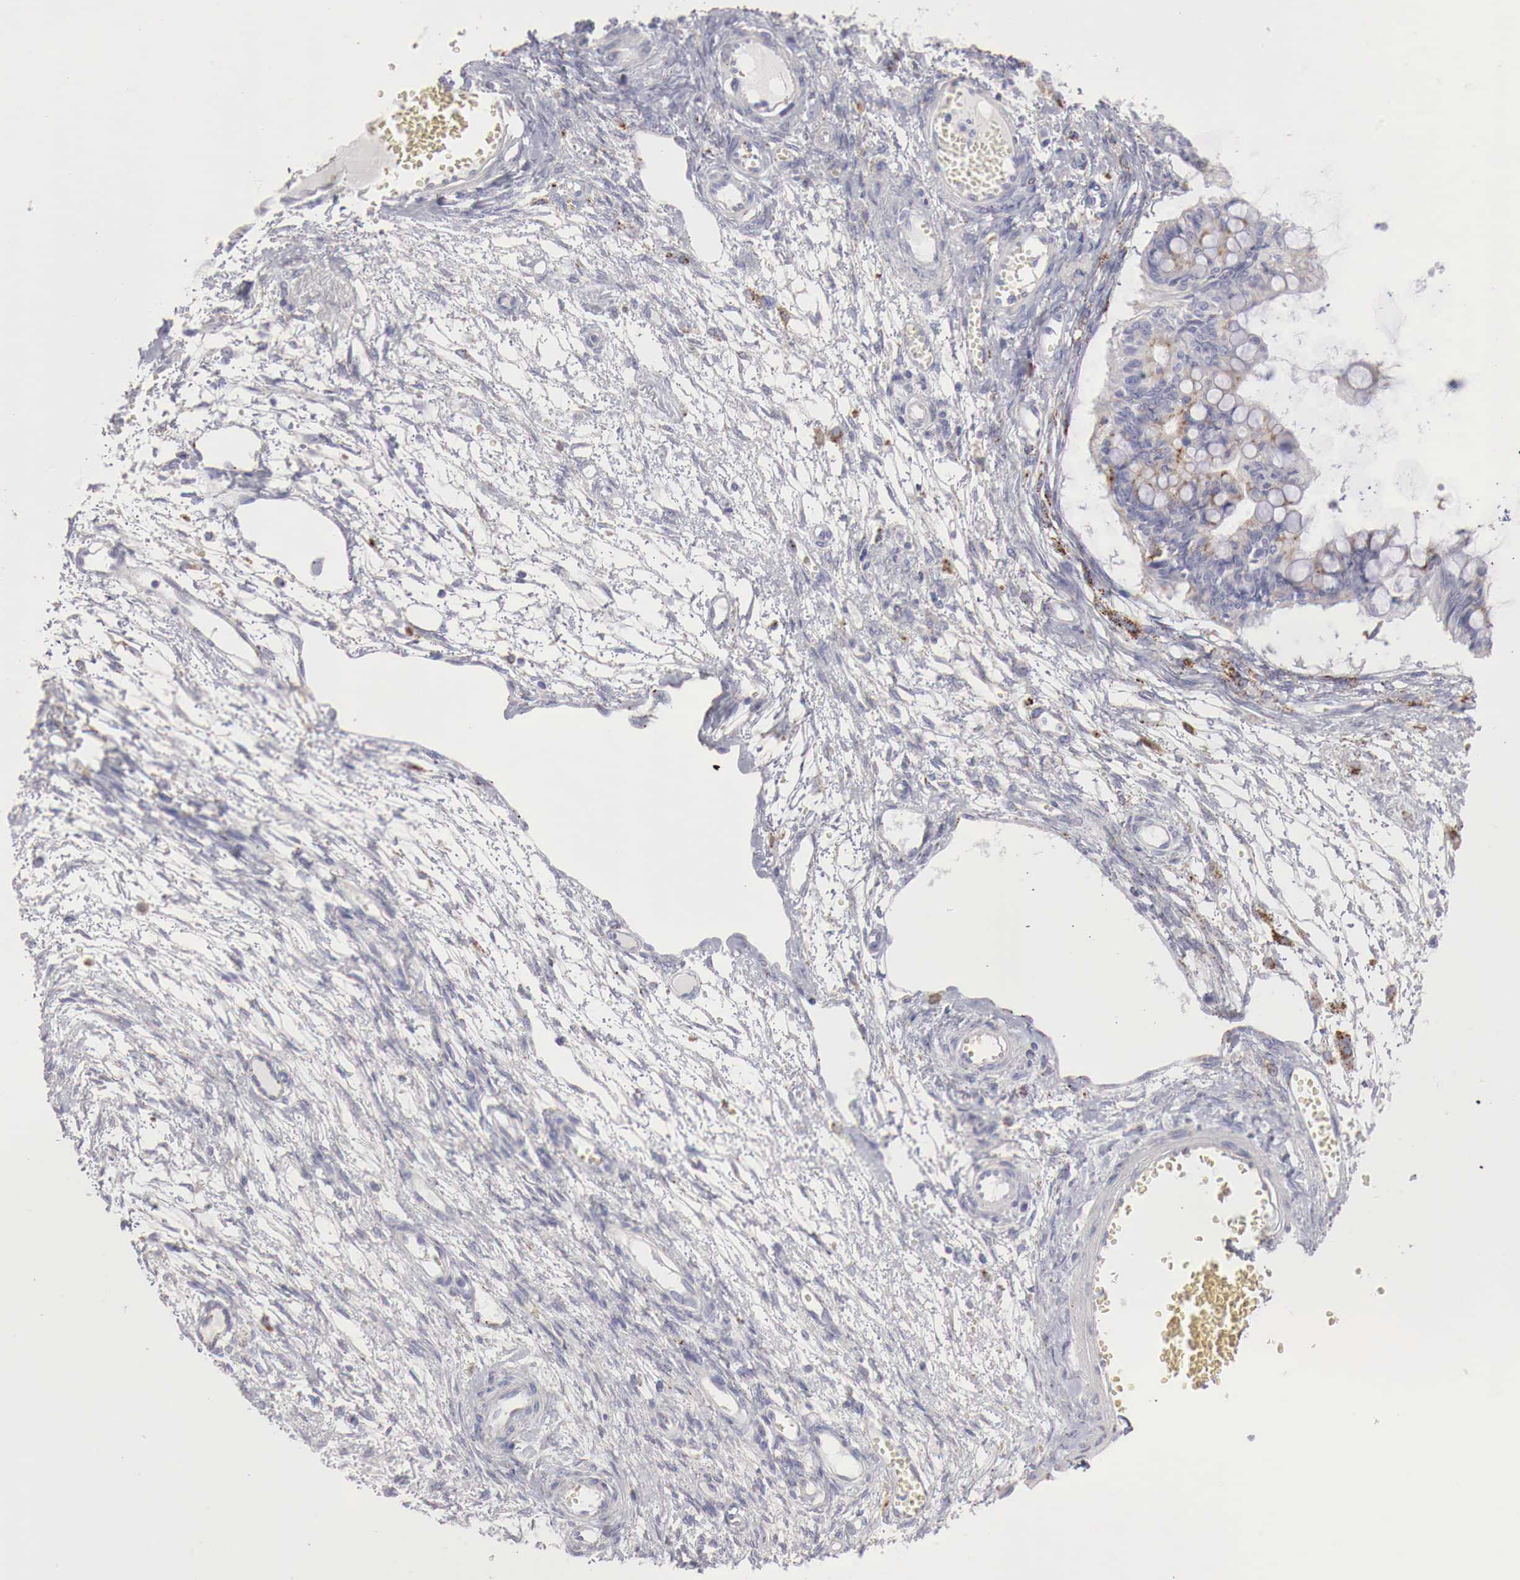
{"staining": {"intensity": "moderate", "quantity": "<25%", "location": "cytoplasmic/membranous"}, "tissue": "ovarian cancer", "cell_type": "Tumor cells", "image_type": "cancer", "snomed": [{"axis": "morphology", "description": "Cystadenocarcinoma, mucinous, NOS"}, {"axis": "topography", "description": "Ovary"}], "caption": "Protein expression analysis of ovarian mucinous cystadenocarcinoma exhibits moderate cytoplasmic/membranous staining in about <25% of tumor cells. The staining is performed using DAB brown chromogen to label protein expression. The nuclei are counter-stained blue using hematoxylin.", "gene": "GLA", "patient": {"sex": "female", "age": 57}}